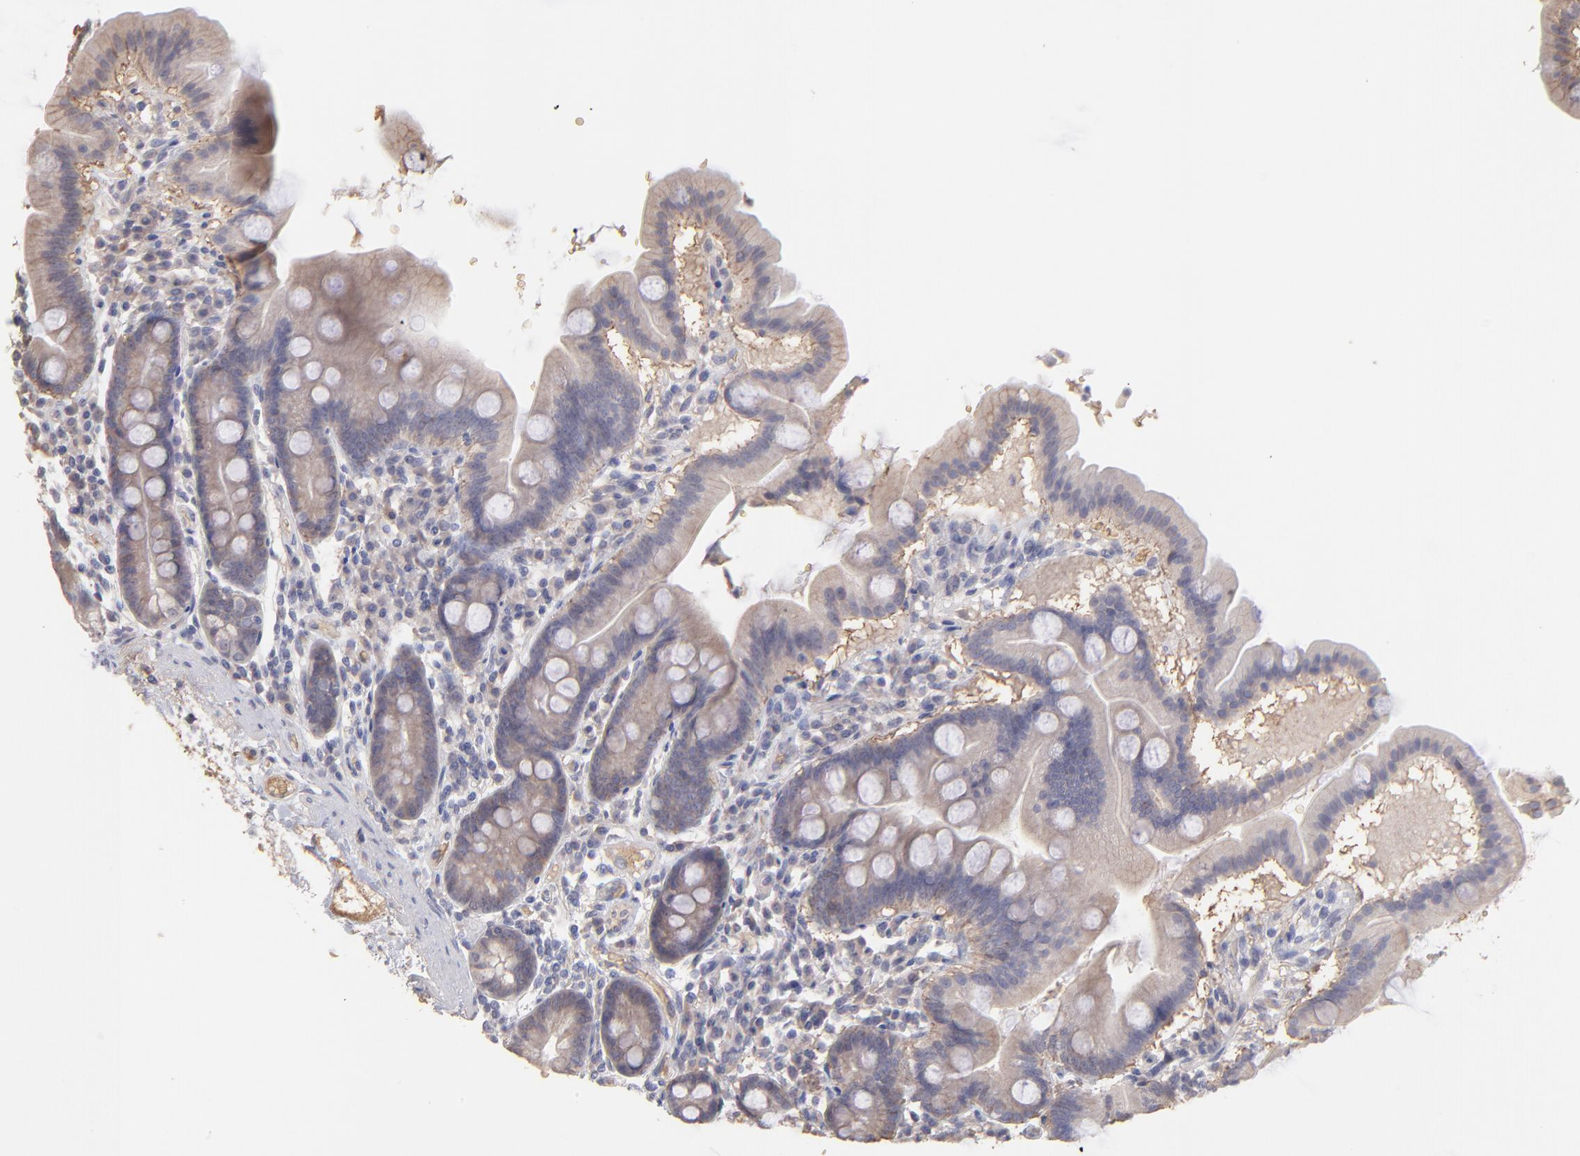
{"staining": {"intensity": "weak", "quantity": ">75%", "location": "cytoplasmic/membranous"}, "tissue": "duodenum", "cell_type": "Glandular cells", "image_type": "normal", "snomed": [{"axis": "morphology", "description": "Normal tissue, NOS"}, {"axis": "topography", "description": "Duodenum"}], "caption": "A photomicrograph of duodenum stained for a protein reveals weak cytoplasmic/membranous brown staining in glandular cells.", "gene": "F13B", "patient": {"sex": "male", "age": 50}}